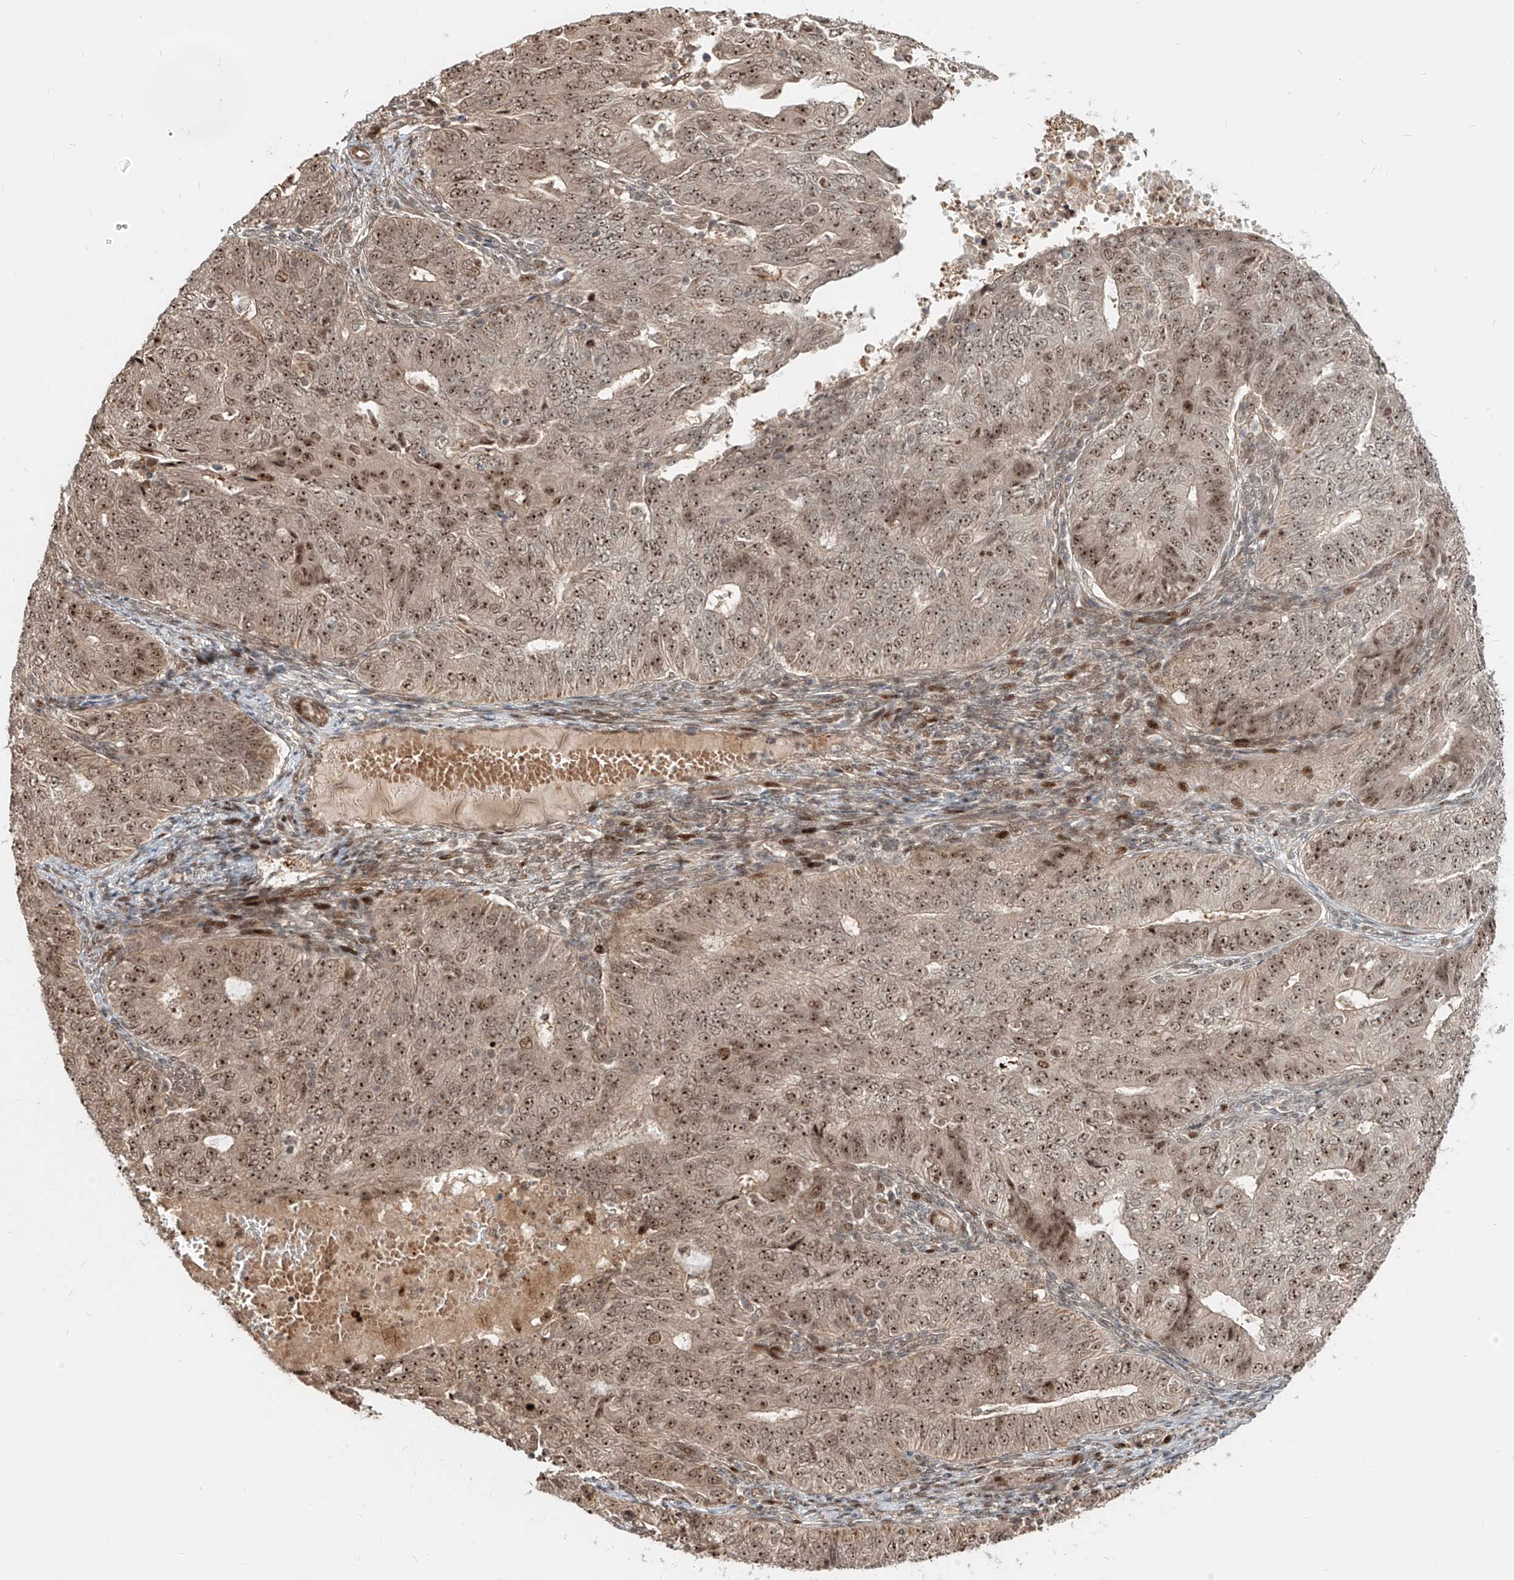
{"staining": {"intensity": "moderate", "quantity": ">75%", "location": "nuclear"}, "tissue": "endometrial cancer", "cell_type": "Tumor cells", "image_type": "cancer", "snomed": [{"axis": "morphology", "description": "Adenocarcinoma, NOS"}, {"axis": "topography", "description": "Endometrium"}], "caption": "IHC (DAB (3,3'-diaminobenzidine)) staining of endometrial cancer (adenocarcinoma) reveals moderate nuclear protein expression in about >75% of tumor cells.", "gene": "ZNF710", "patient": {"sex": "female", "age": 32}}